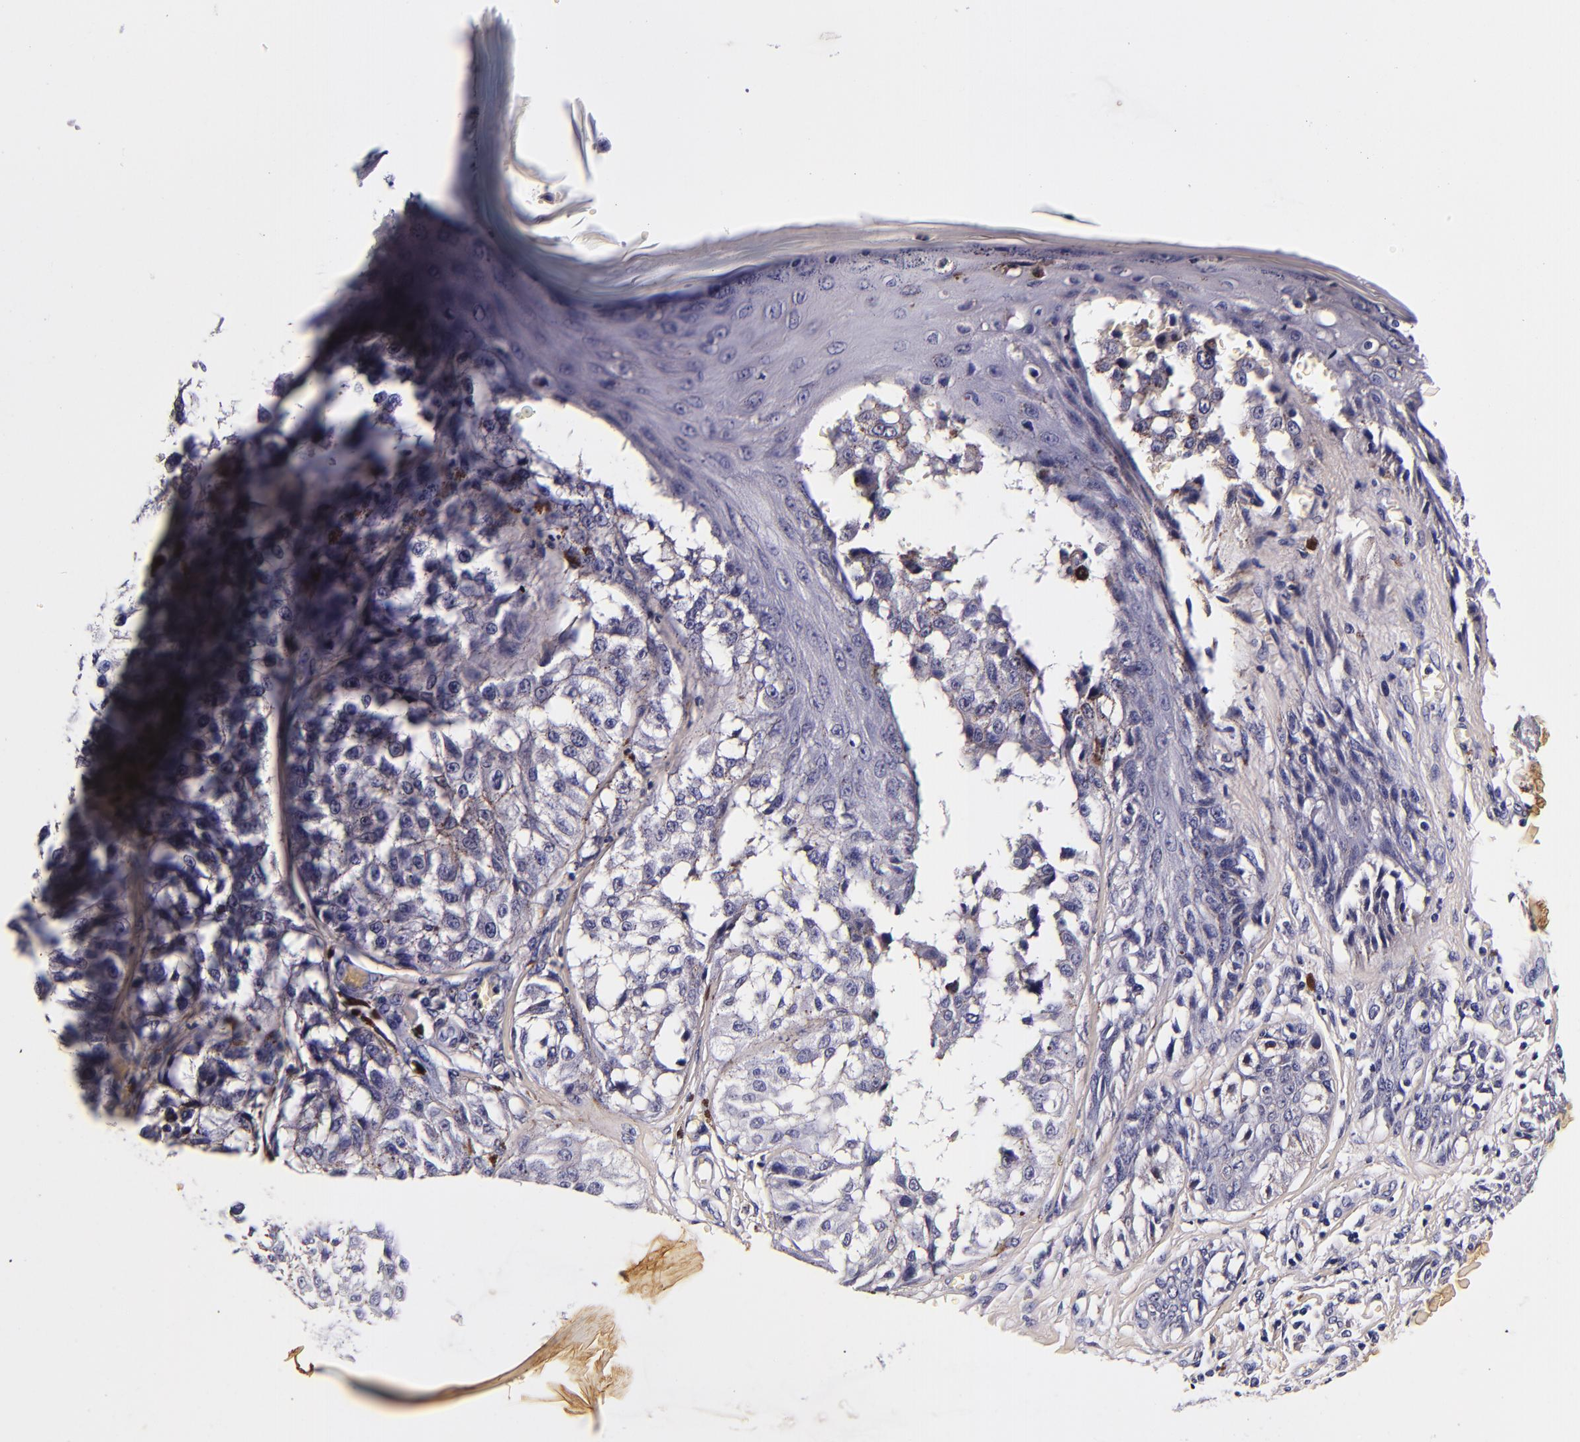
{"staining": {"intensity": "negative", "quantity": "none", "location": "none"}, "tissue": "melanoma", "cell_type": "Tumor cells", "image_type": "cancer", "snomed": [{"axis": "morphology", "description": "Malignant melanoma, NOS"}, {"axis": "topography", "description": "Skin"}], "caption": "Immunohistochemistry (IHC) of human melanoma reveals no positivity in tumor cells.", "gene": "FBN1", "patient": {"sex": "female", "age": 82}}